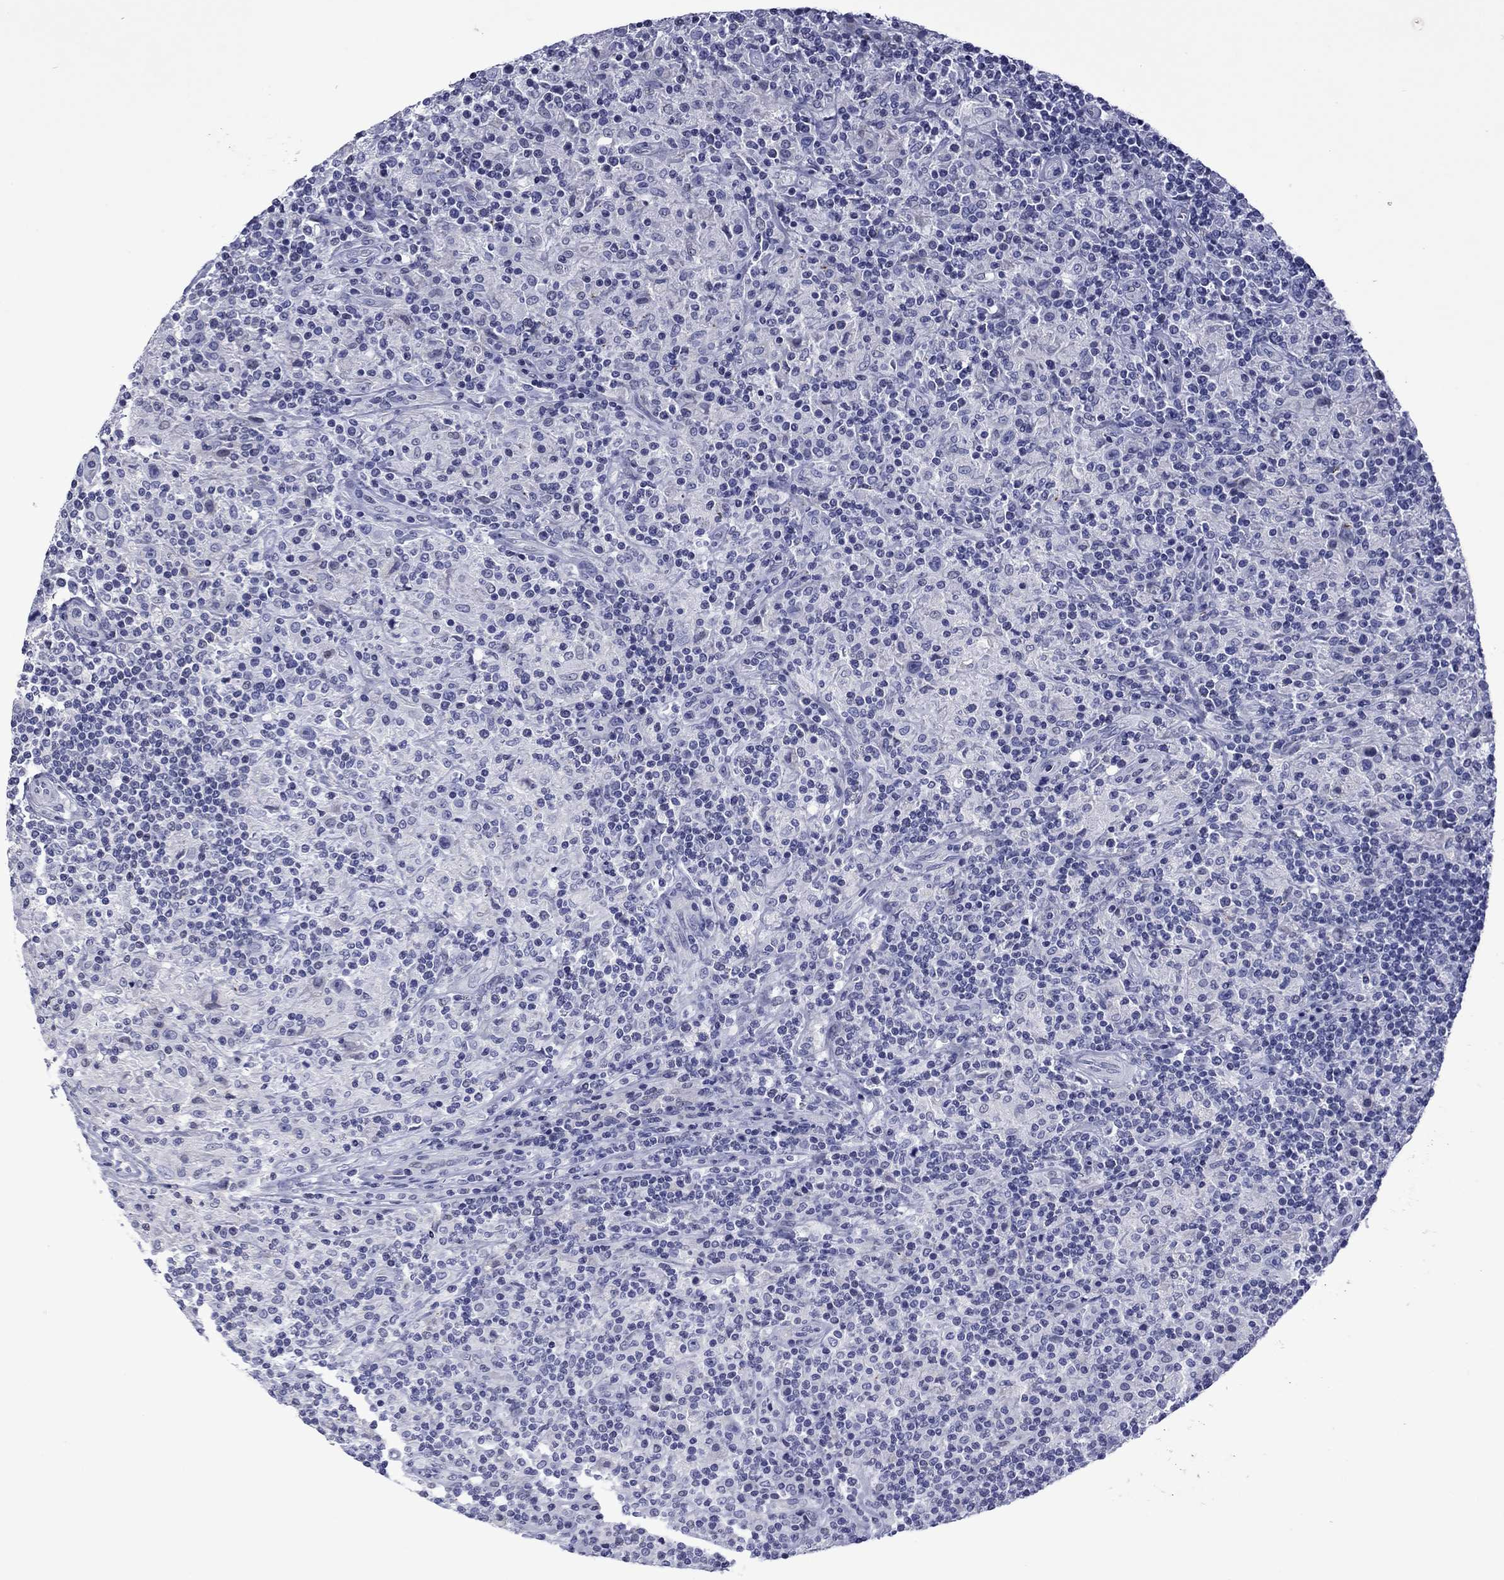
{"staining": {"intensity": "negative", "quantity": "none", "location": "none"}, "tissue": "lymphoma", "cell_type": "Tumor cells", "image_type": "cancer", "snomed": [{"axis": "morphology", "description": "Hodgkin's disease, NOS"}, {"axis": "topography", "description": "Lymph node"}], "caption": "Immunohistochemical staining of Hodgkin's disease displays no significant staining in tumor cells.", "gene": "PIWIL1", "patient": {"sex": "male", "age": 70}}